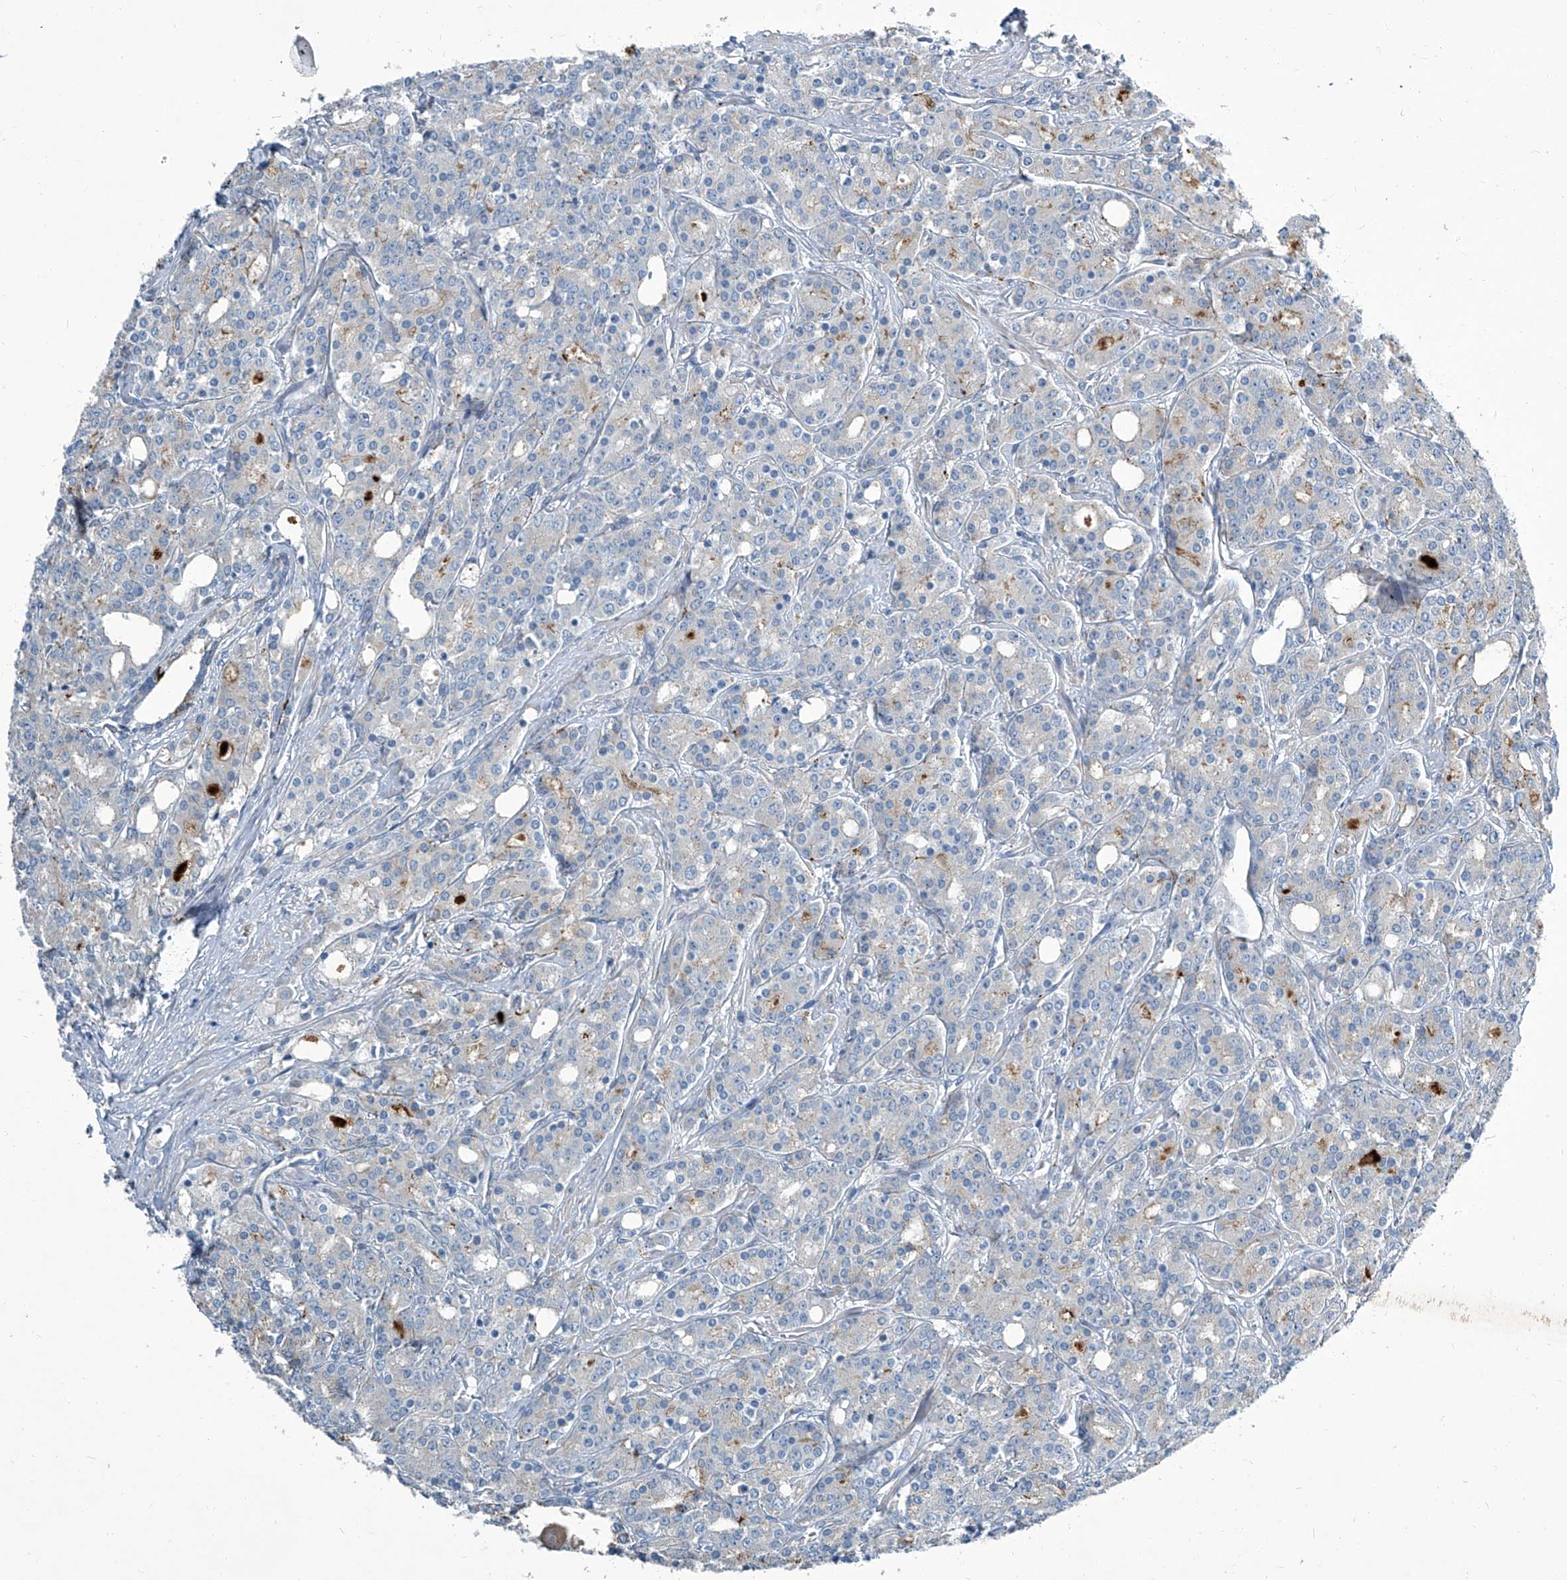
{"staining": {"intensity": "moderate", "quantity": "25%-75%", "location": "cytoplasmic/membranous"}, "tissue": "prostate cancer", "cell_type": "Tumor cells", "image_type": "cancer", "snomed": [{"axis": "morphology", "description": "Adenocarcinoma, High grade"}, {"axis": "topography", "description": "Prostate"}], "caption": "There is medium levels of moderate cytoplasmic/membranous positivity in tumor cells of prostate cancer (high-grade adenocarcinoma), as demonstrated by immunohistochemical staining (brown color).", "gene": "SLC26A11", "patient": {"sex": "male", "age": 62}}